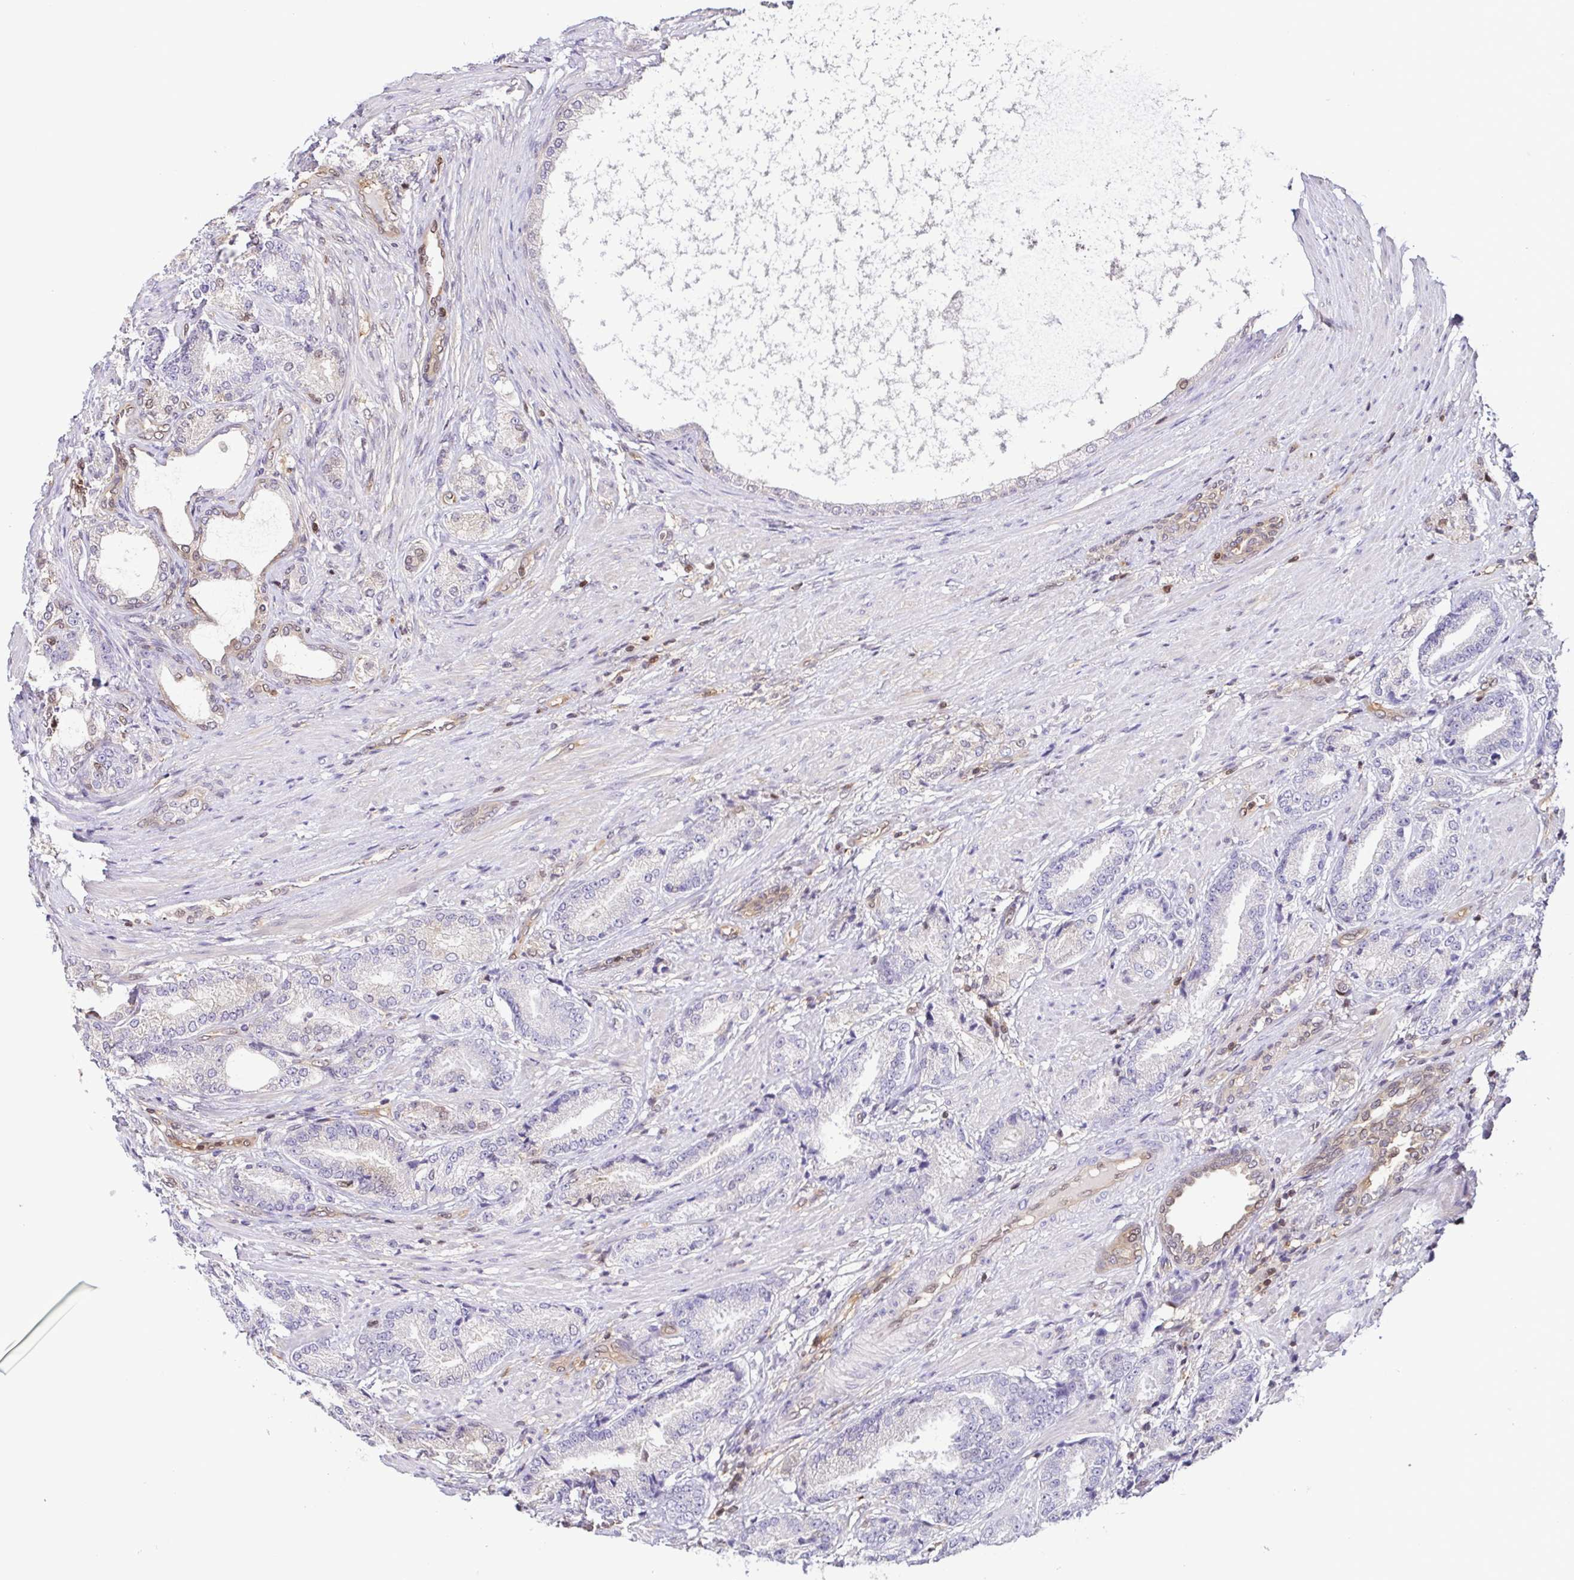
{"staining": {"intensity": "negative", "quantity": "none", "location": "none"}, "tissue": "prostate cancer", "cell_type": "Tumor cells", "image_type": "cancer", "snomed": [{"axis": "morphology", "description": "Adenocarcinoma, High grade"}, {"axis": "topography", "description": "Prostate and seminal vesicle, NOS"}], "caption": "Immunohistochemistry (IHC) of human prostate high-grade adenocarcinoma shows no positivity in tumor cells.", "gene": "PSMB9", "patient": {"sex": "male", "age": 61}}